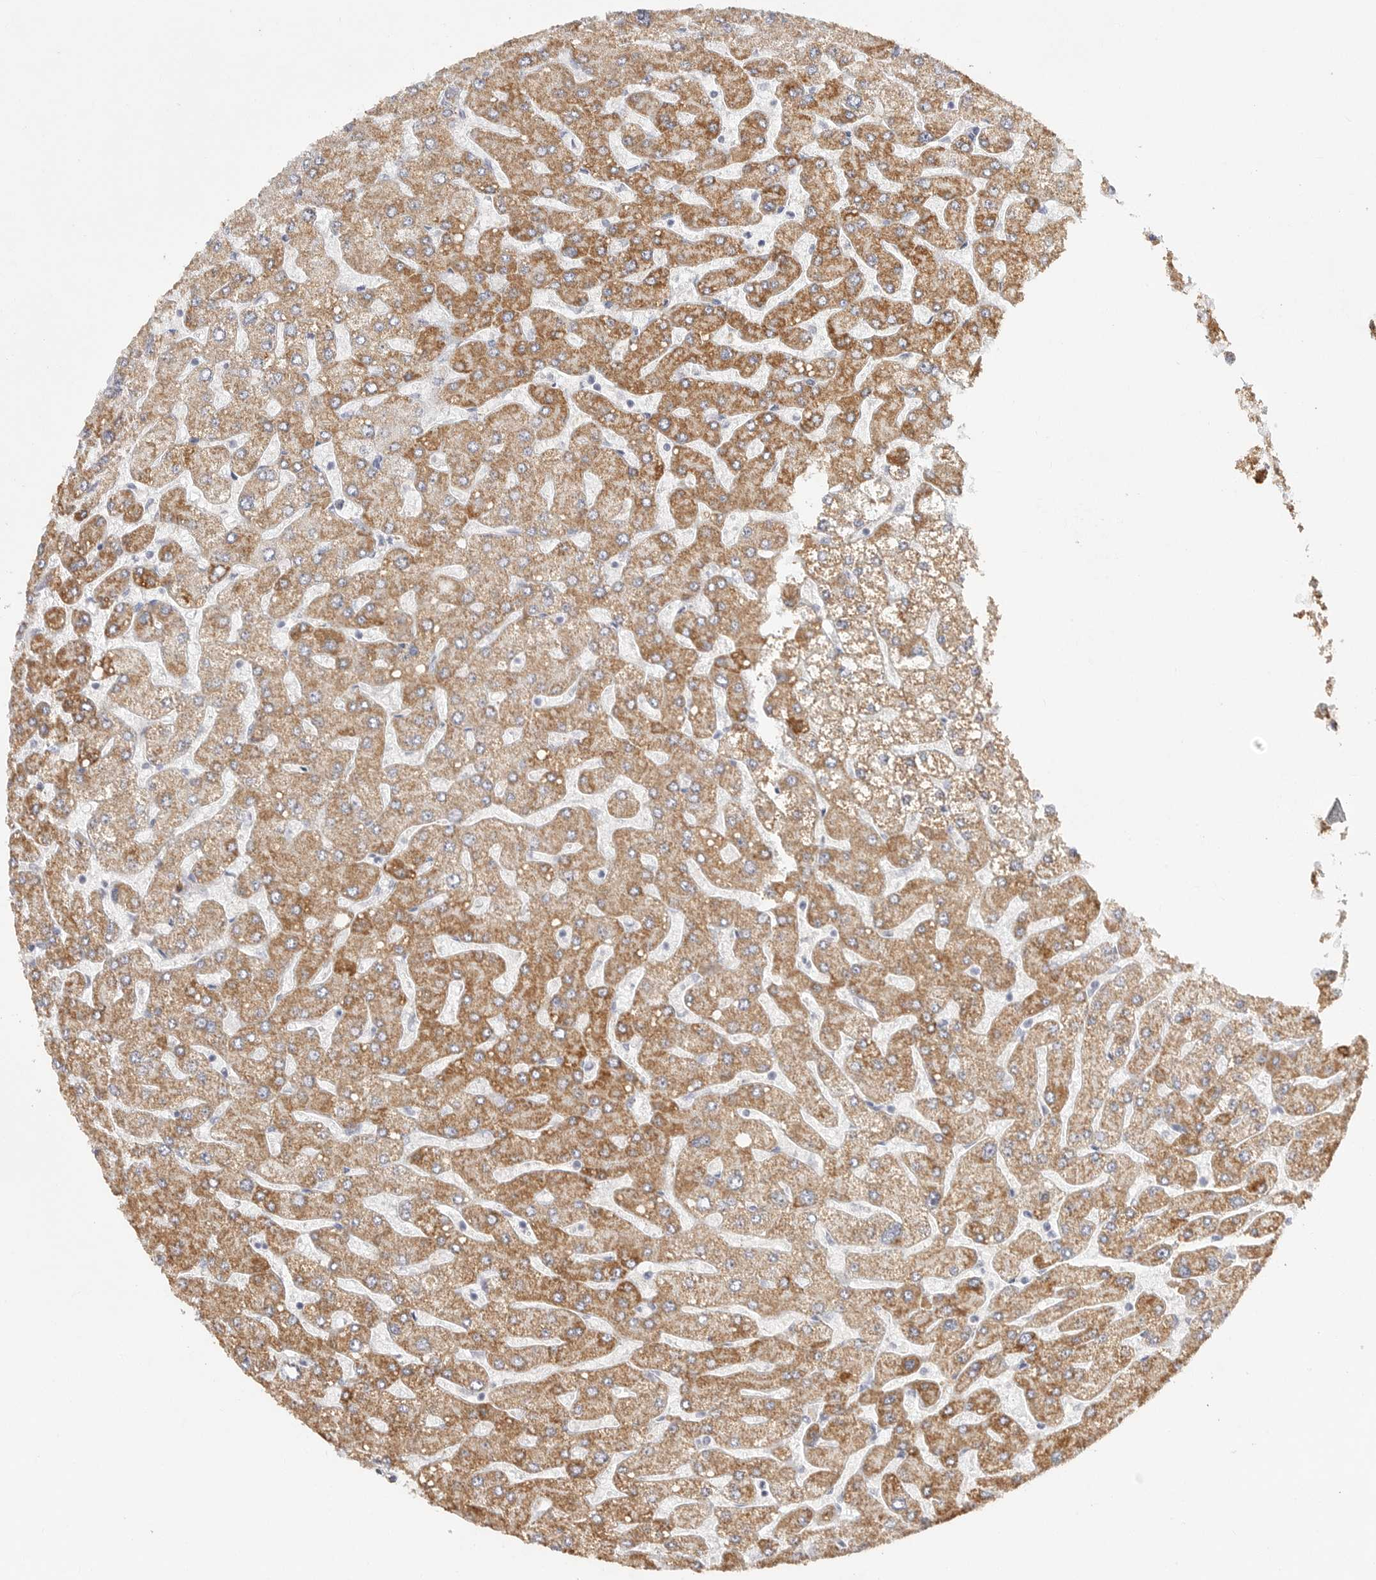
{"staining": {"intensity": "moderate", "quantity": ">75%", "location": "cytoplasmic/membranous"}, "tissue": "liver", "cell_type": "Cholangiocytes", "image_type": "normal", "snomed": [{"axis": "morphology", "description": "Normal tissue, NOS"}, {"axis": "topography", "description": "Liver"}], "caption": "The image demonstrates staining of unremarkable liver, revealing moderate cytoplasmic/membranous protein expression (brown color) within cholangiocytes. (Brightfield microscopy of DAB IHC at high magnification).", "gene": "ELP3", "patient": {"sex": "male", "age": 55}}